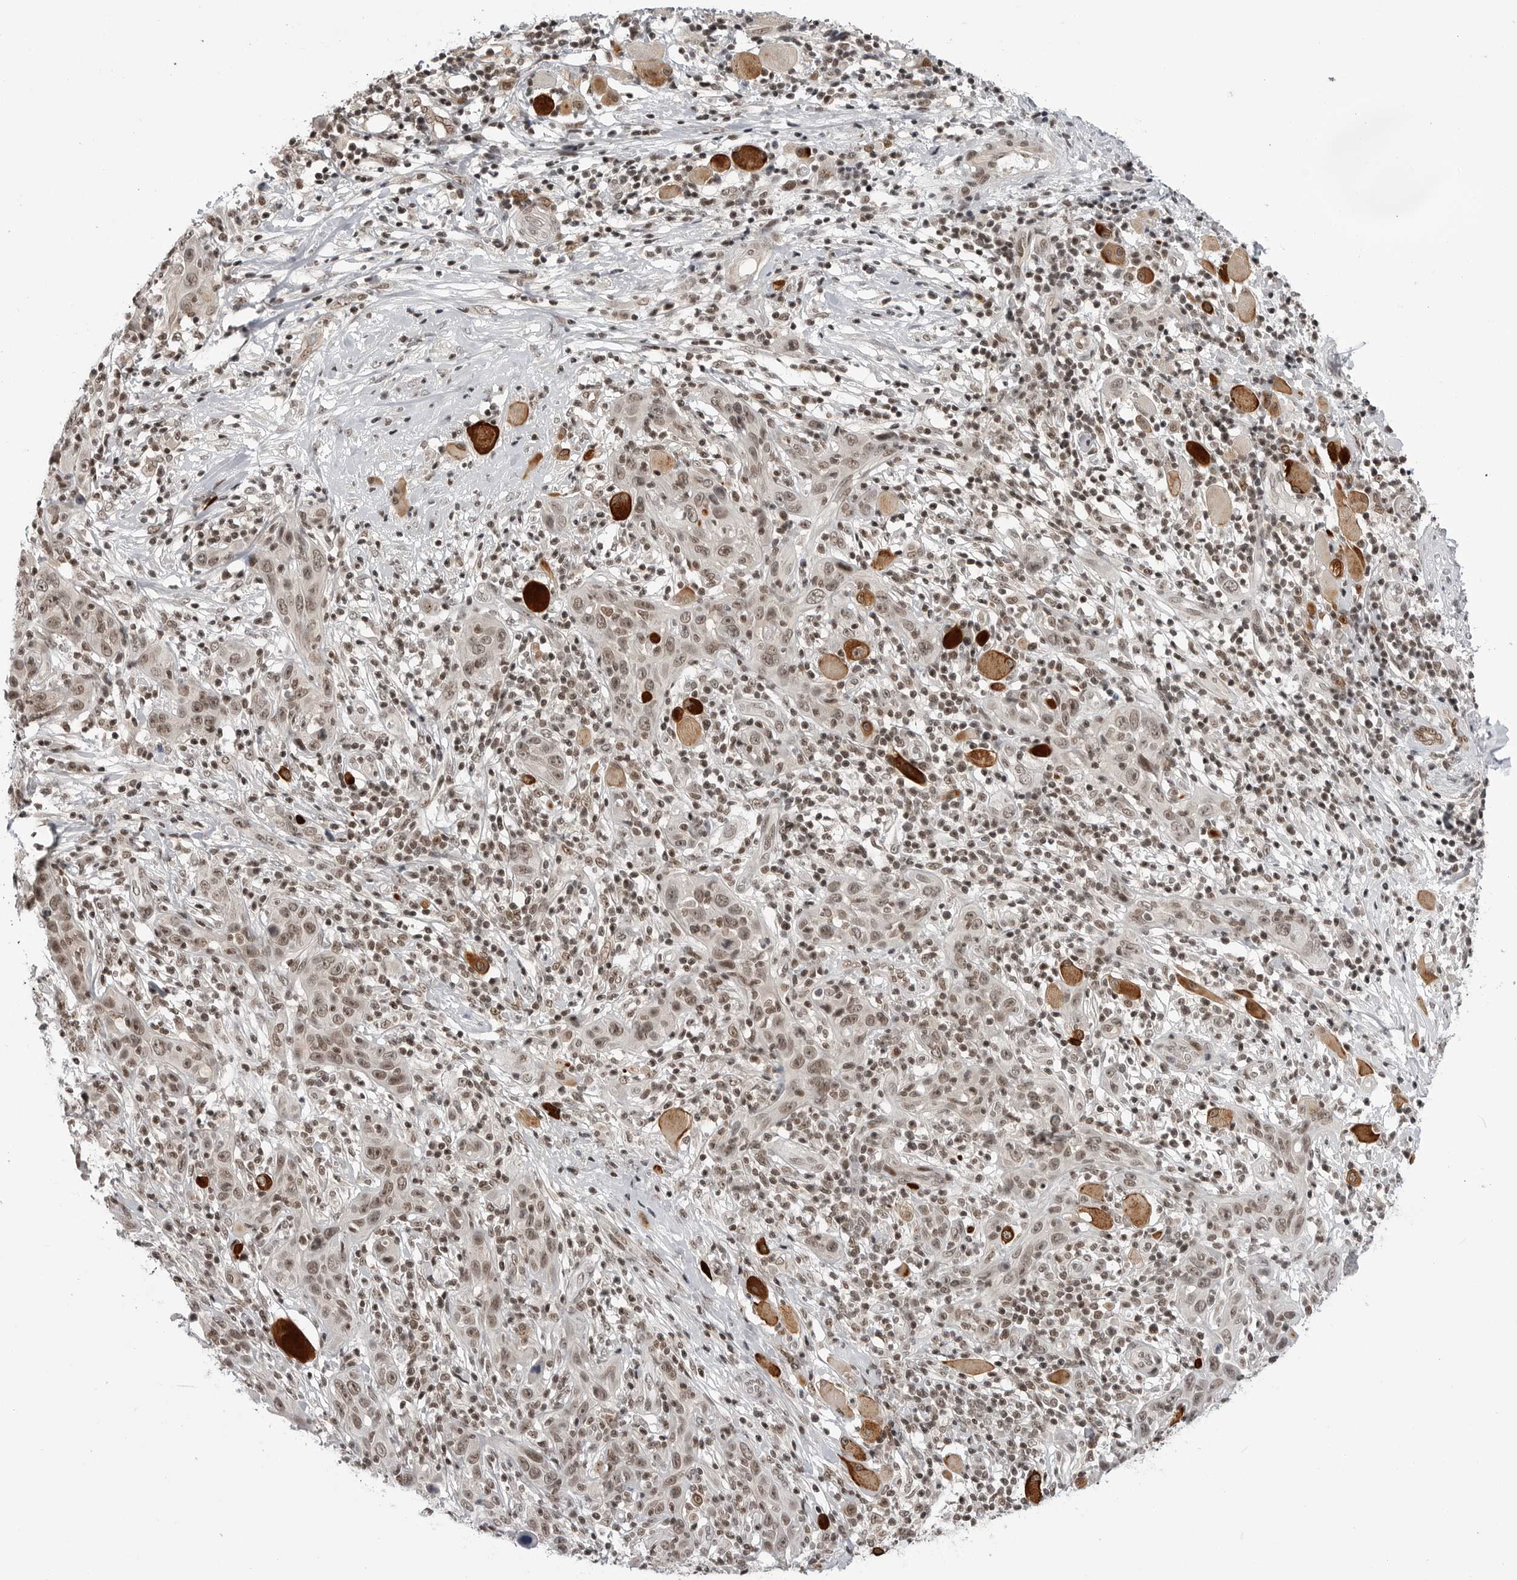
{"staining": {"intensity": "moderate", "quantity": ">75%", "location": "nuclear"}, "tissue": "skin cancer", "cell_type": "Tumor cells", "image_type": "cancer", "snomed": [{"axis": "morphology", "description": "Squamous cell carcinoma, NOS"}, {"axis": "topography", "description": "Skin"}], "caption": "Immunohistochemistry (IHC) of human squamous cell carcinoma (skin) displays medium levels of moderate nuclear expression in approximately >75% of tumor cells.", "gene": "TRIM66", "patient": {"sex": "female", "age": 88}}